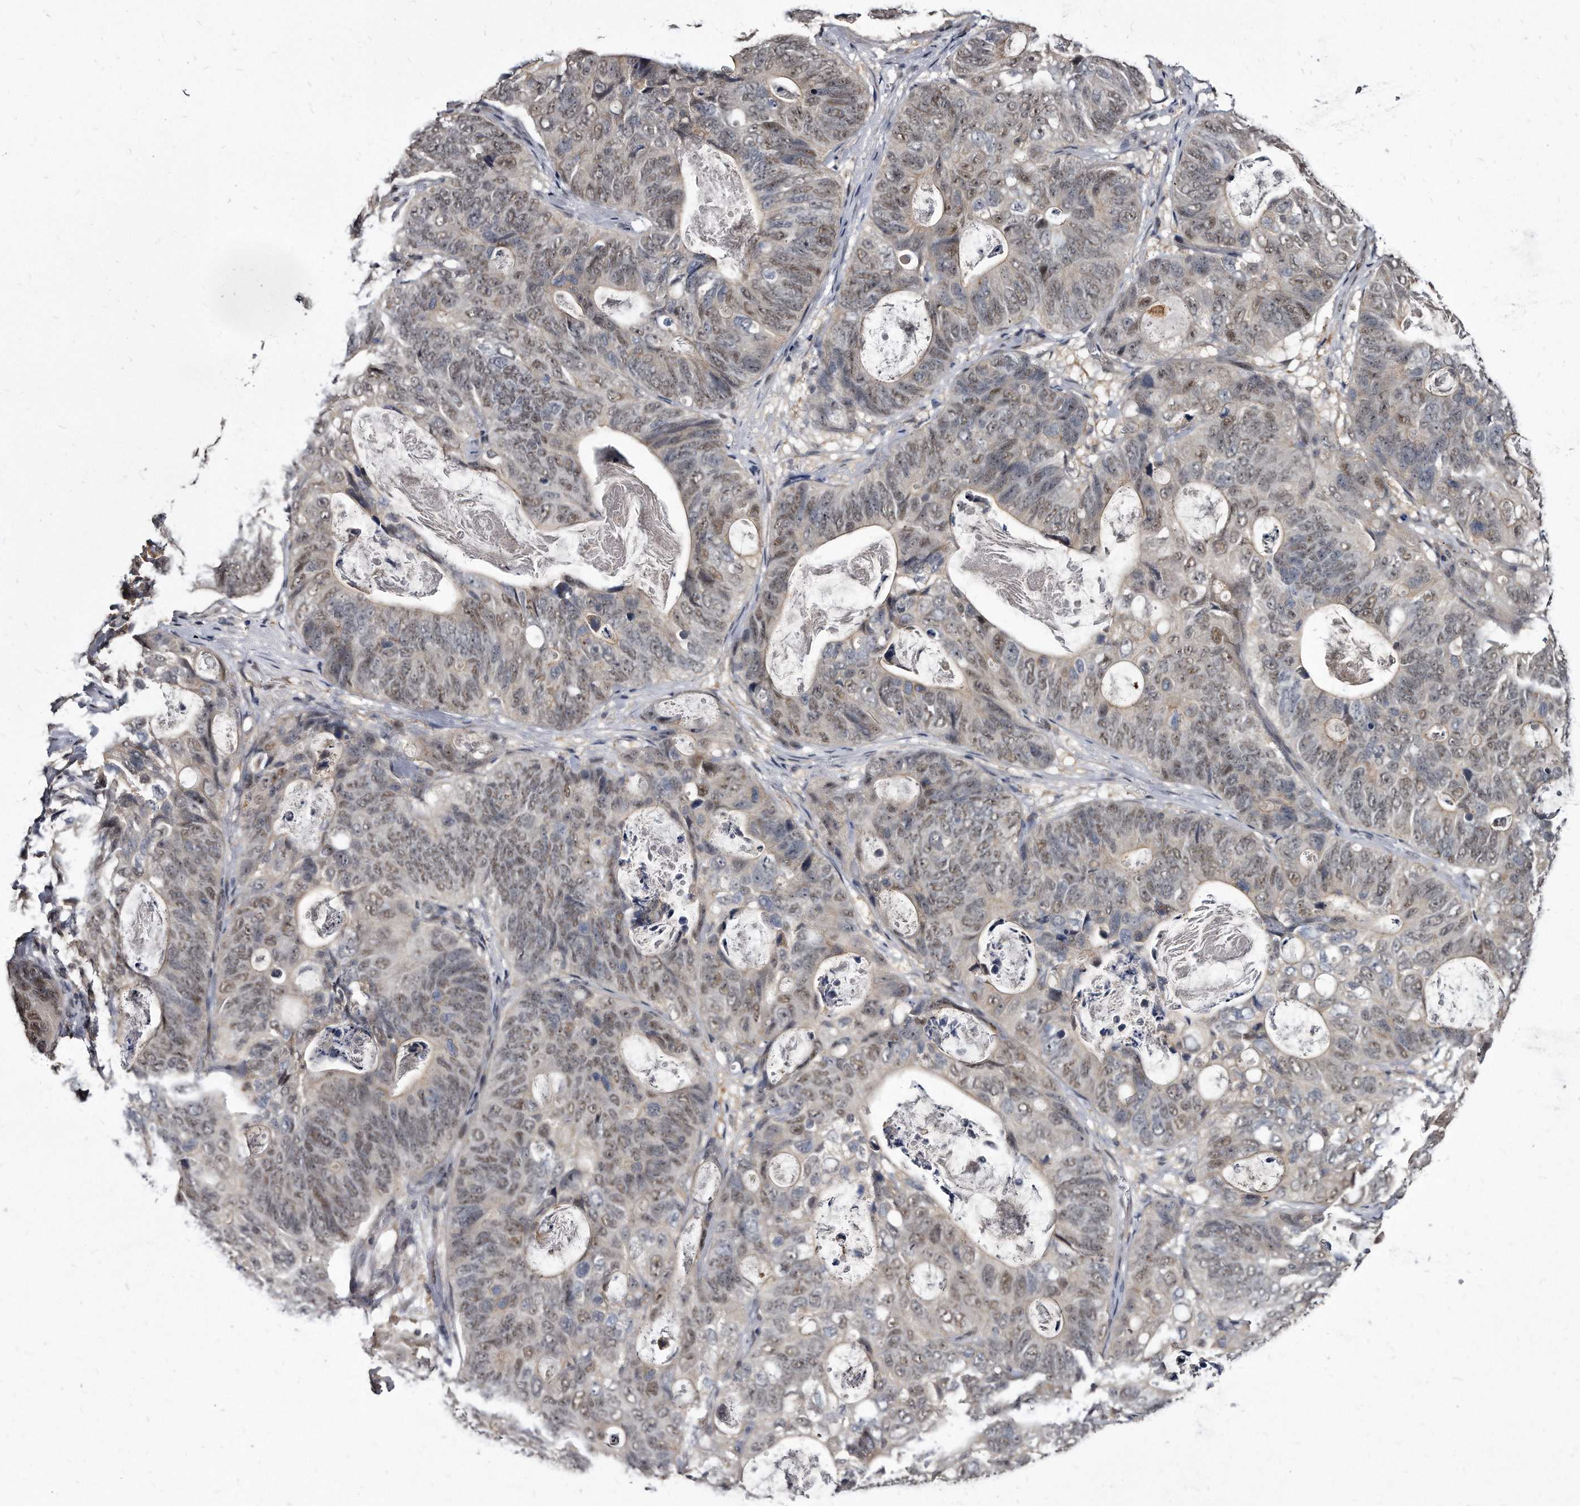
{"staining": {"intensity": "weak", "quantity": "25%-75%", "location": "nuclear"}, "tissue": "stomach cancer", "cell_type": "Tumor cells", "image_type": "cancer", "snomed": [{"axis": "morphology", "description": "Normal tissue, NOS"}, {"axis": "morphology", "description": "Adenocarcinoma, NOS"}, {"axis": "topography", "description": "Stomach"}], "caption": "Weak nuclear staining for a protein is identified in approximately 25%-75% of tumor cells of stomach cancer using IHC.", "gene": "KLHDC3", "patient": {"sex": "female", "age": 89}}